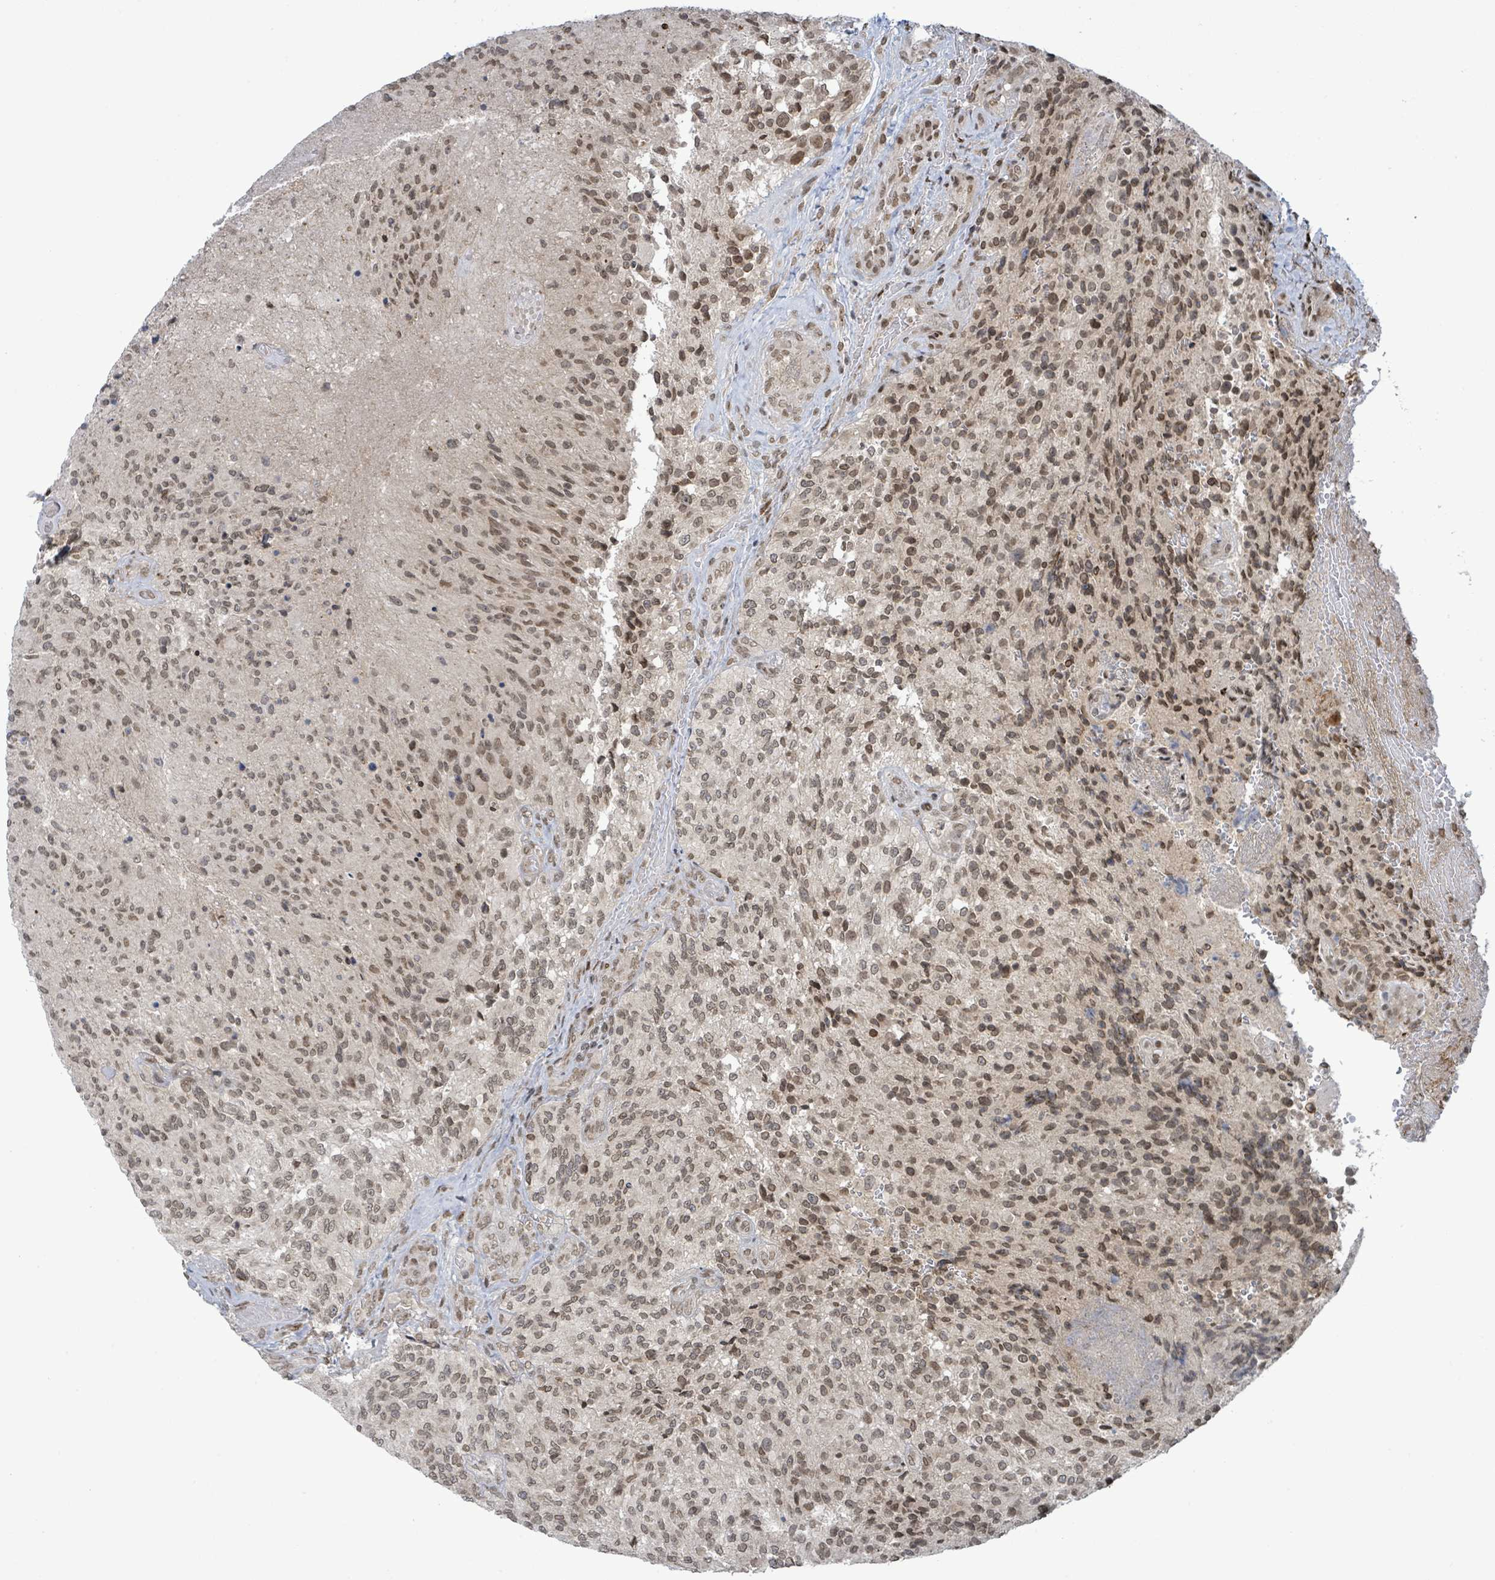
{"staining": {"intensity": "moderate", "quantity": ">75%", "location": "nuclear"}, "tissue": "glioma", "cell_type": "Tumor cells", "image_type": "cancer", "snomed": [{"axis": "morphology", "description": "Normal tissue, NOS"}, {"axis": "morphology", "description": "Glioma, malignant, High grade"}, {"axis": "topography", "description": "Cerebral cortex"}], "caption": "Tumor cells show medium levels of moderate nuclear staining in approximately >75% of cells in human malignant high-grade glioma.", "gene": "SBF2", "patient": {"sex": "male", "age": 56}}